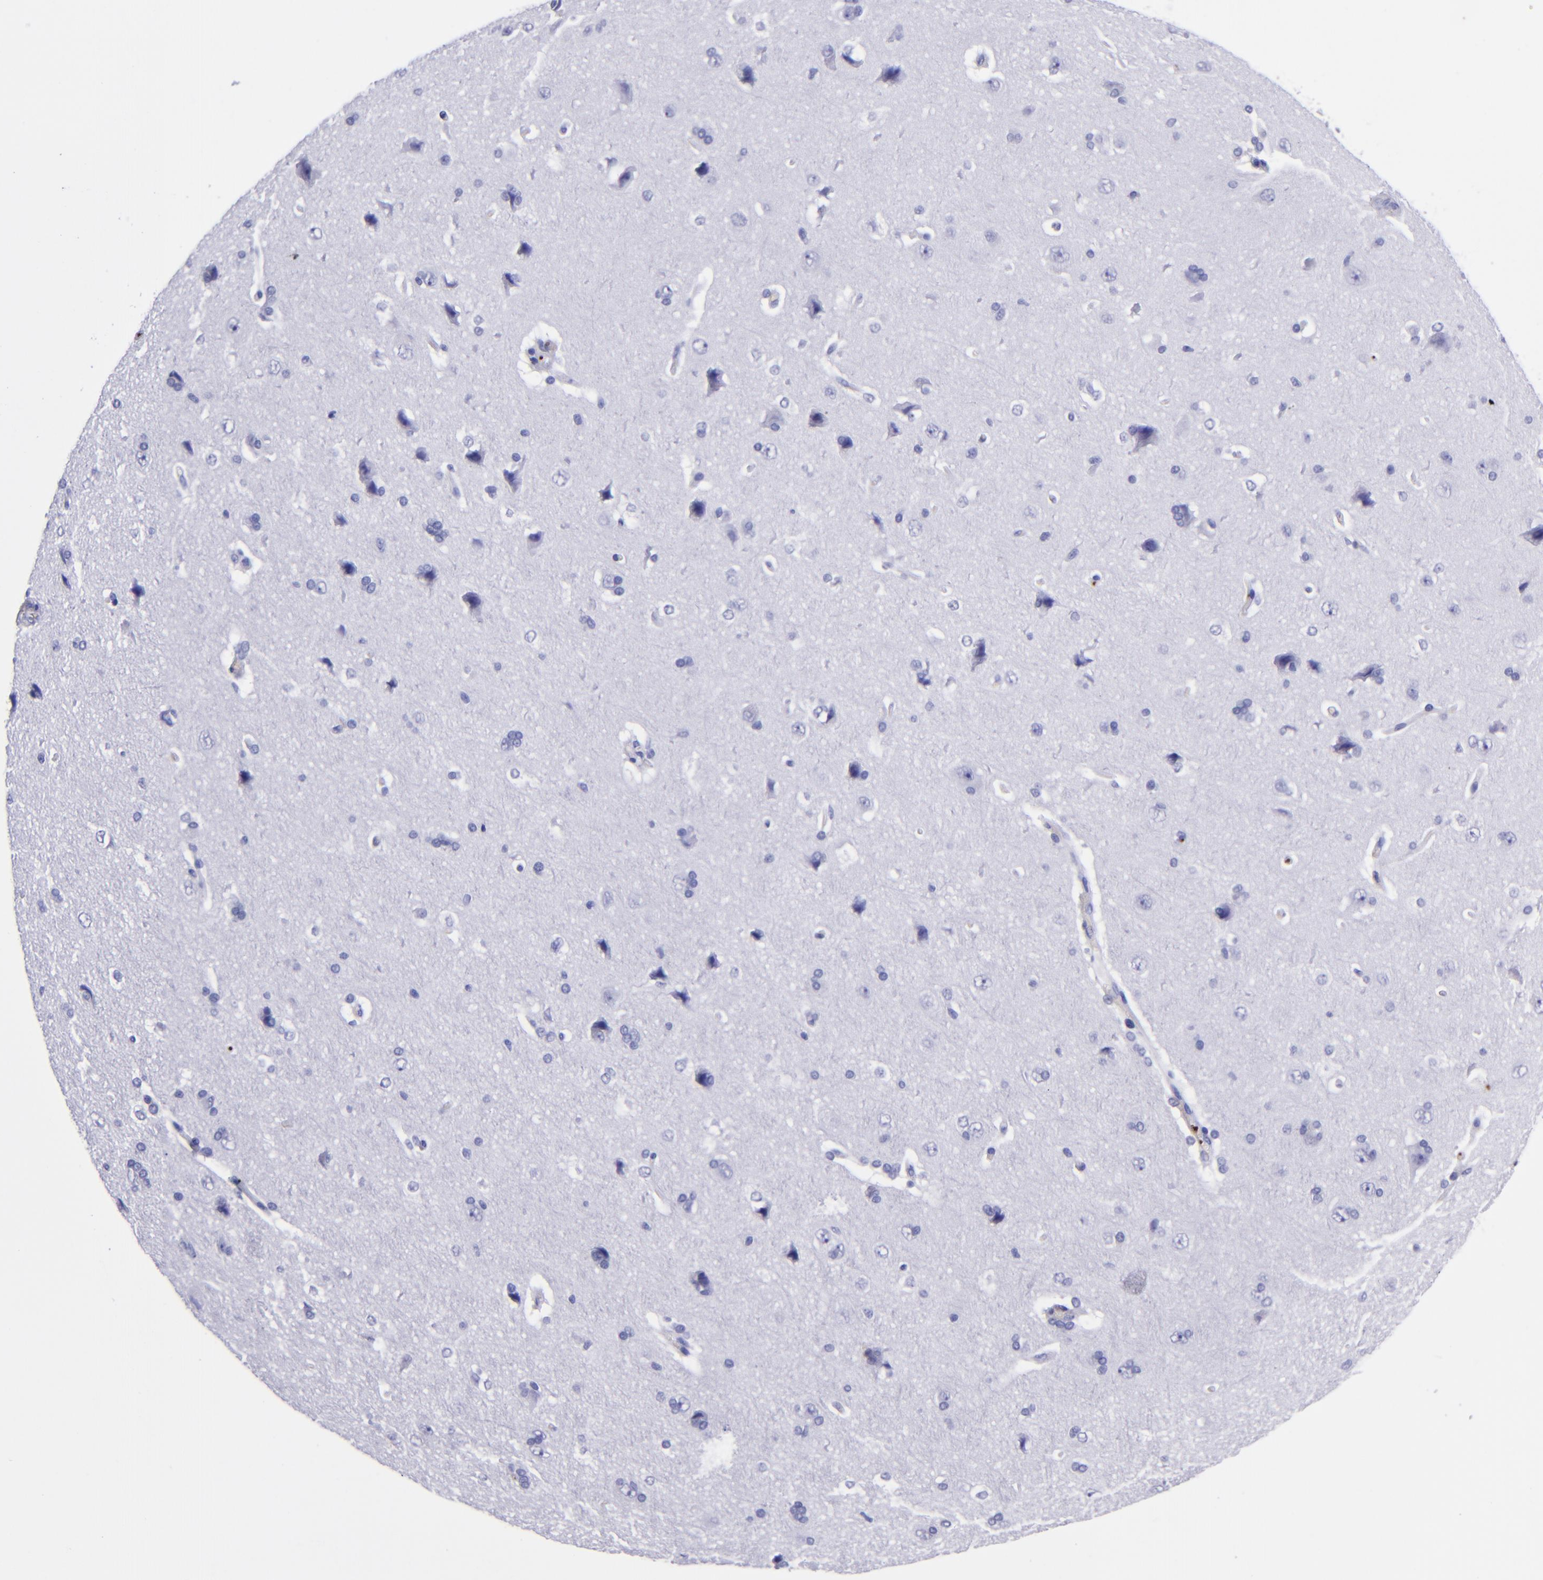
{"staining": {"intensity": "negative", "quantity": "none", "location": "none"}, "tissue": "cerebral cortex", "cell_type": "Endothelial cells", "image_type": "normal", "snomed": [{"axis": "morphology", "description": "Normal tissue, NOS"}, {"axis": "topography", "description": "Cerebral cortex"}], "caption": "There is no significant staining in endothelial cells of cerebral cortex. Brightfield microscopy of immunohistochemistry stained with DAB (brown) and hematoxylin (blue), captured at high magnification.", "gene": "EFCAB13", "patient": {"sex": "female", "age": 45}}